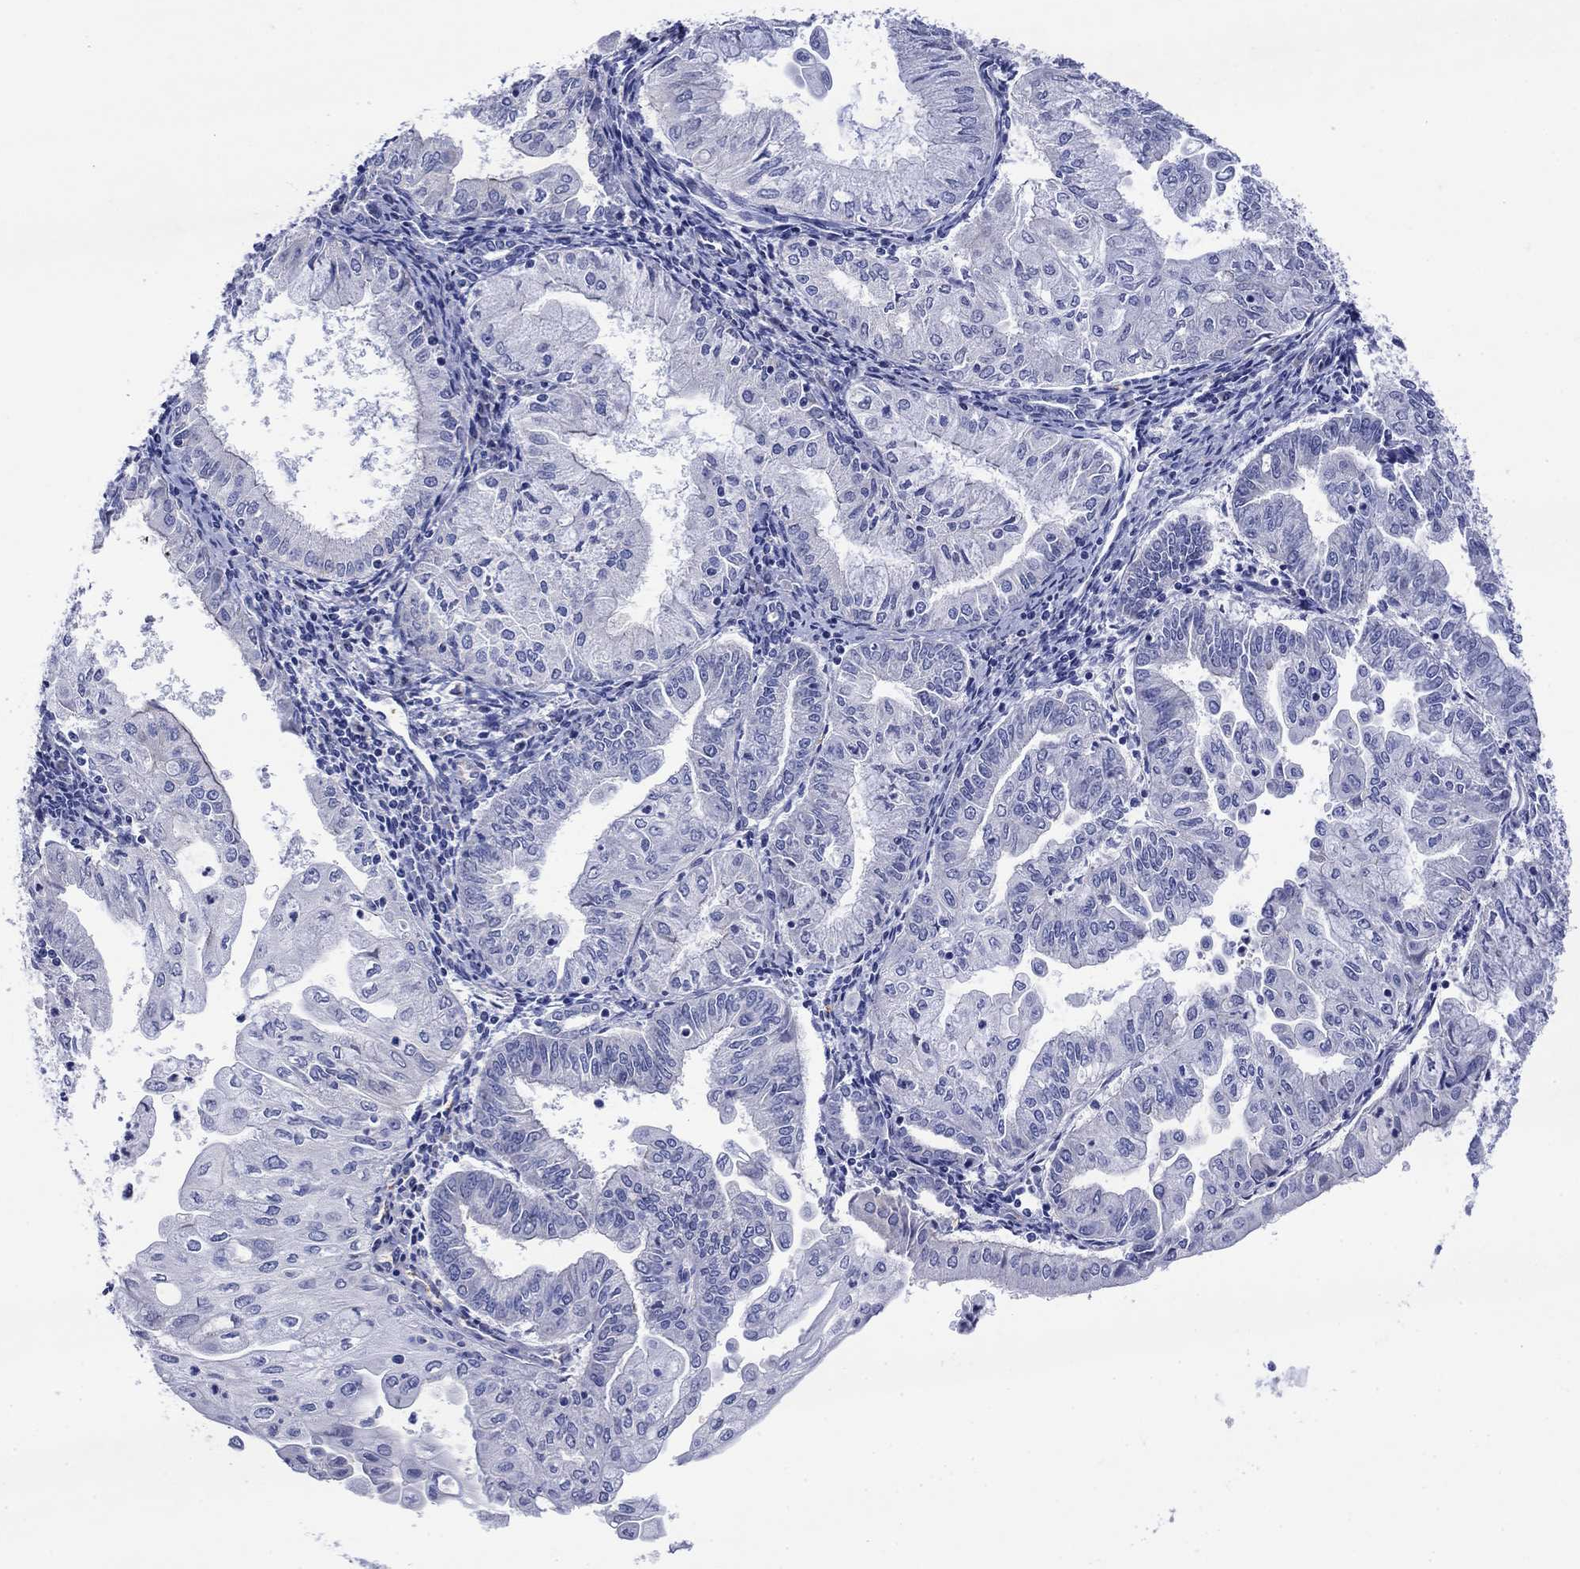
{"staining": {"intensity": "negative", "quantity": "none", "location": "none"}, "tissue": "endometrial cancer", "cell_type": "Tumor cells", "image_type": "cancer", "snomed": [{"axis": "morphology", "description": "Adenocarcinoma, NOS"}, {"axis": "topography", "description": "Endometrium"}], "caption": "Tumor cells show no significant protein expression in endometrial adenocarcinoma.", "gene": "SLC1A2", "patient": {"sex": "female", "age": 56}}